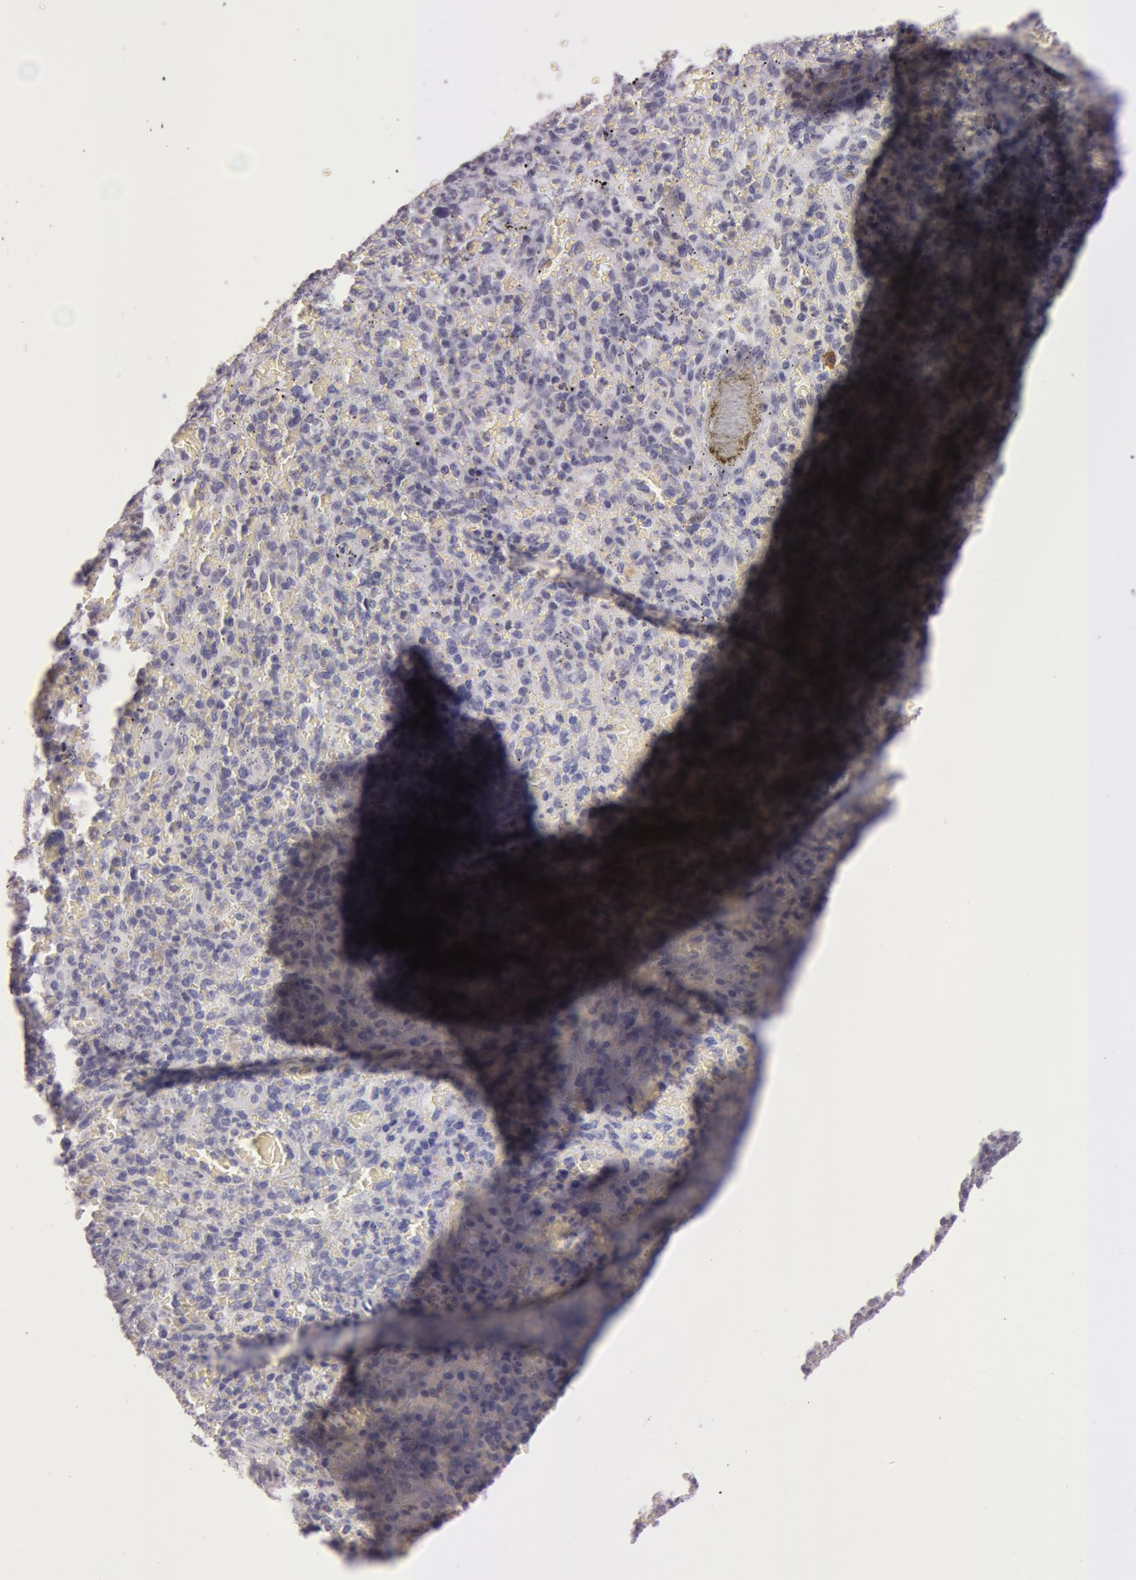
{"staining": {"intensity": "negative", "quantity": "none", "location": "none"}, "tissue": "spleen", "cell_type": "Cells in red pulp", "image_type": "normal", "snomed": [{"axis": "morphology", "description": "Normal tissue, NOS"}, {"axis": "topography", "description": "Spleen"}], "caption": "Immunohistochemistry (IHC) photomicrograph of benign spleen stained for a protein (brown), which reveals no positivity in cells in red pulp. (DAB IHC, high magnification).", "gene": "IL1RN", "patient": {"sex": "female", "age": 50}}